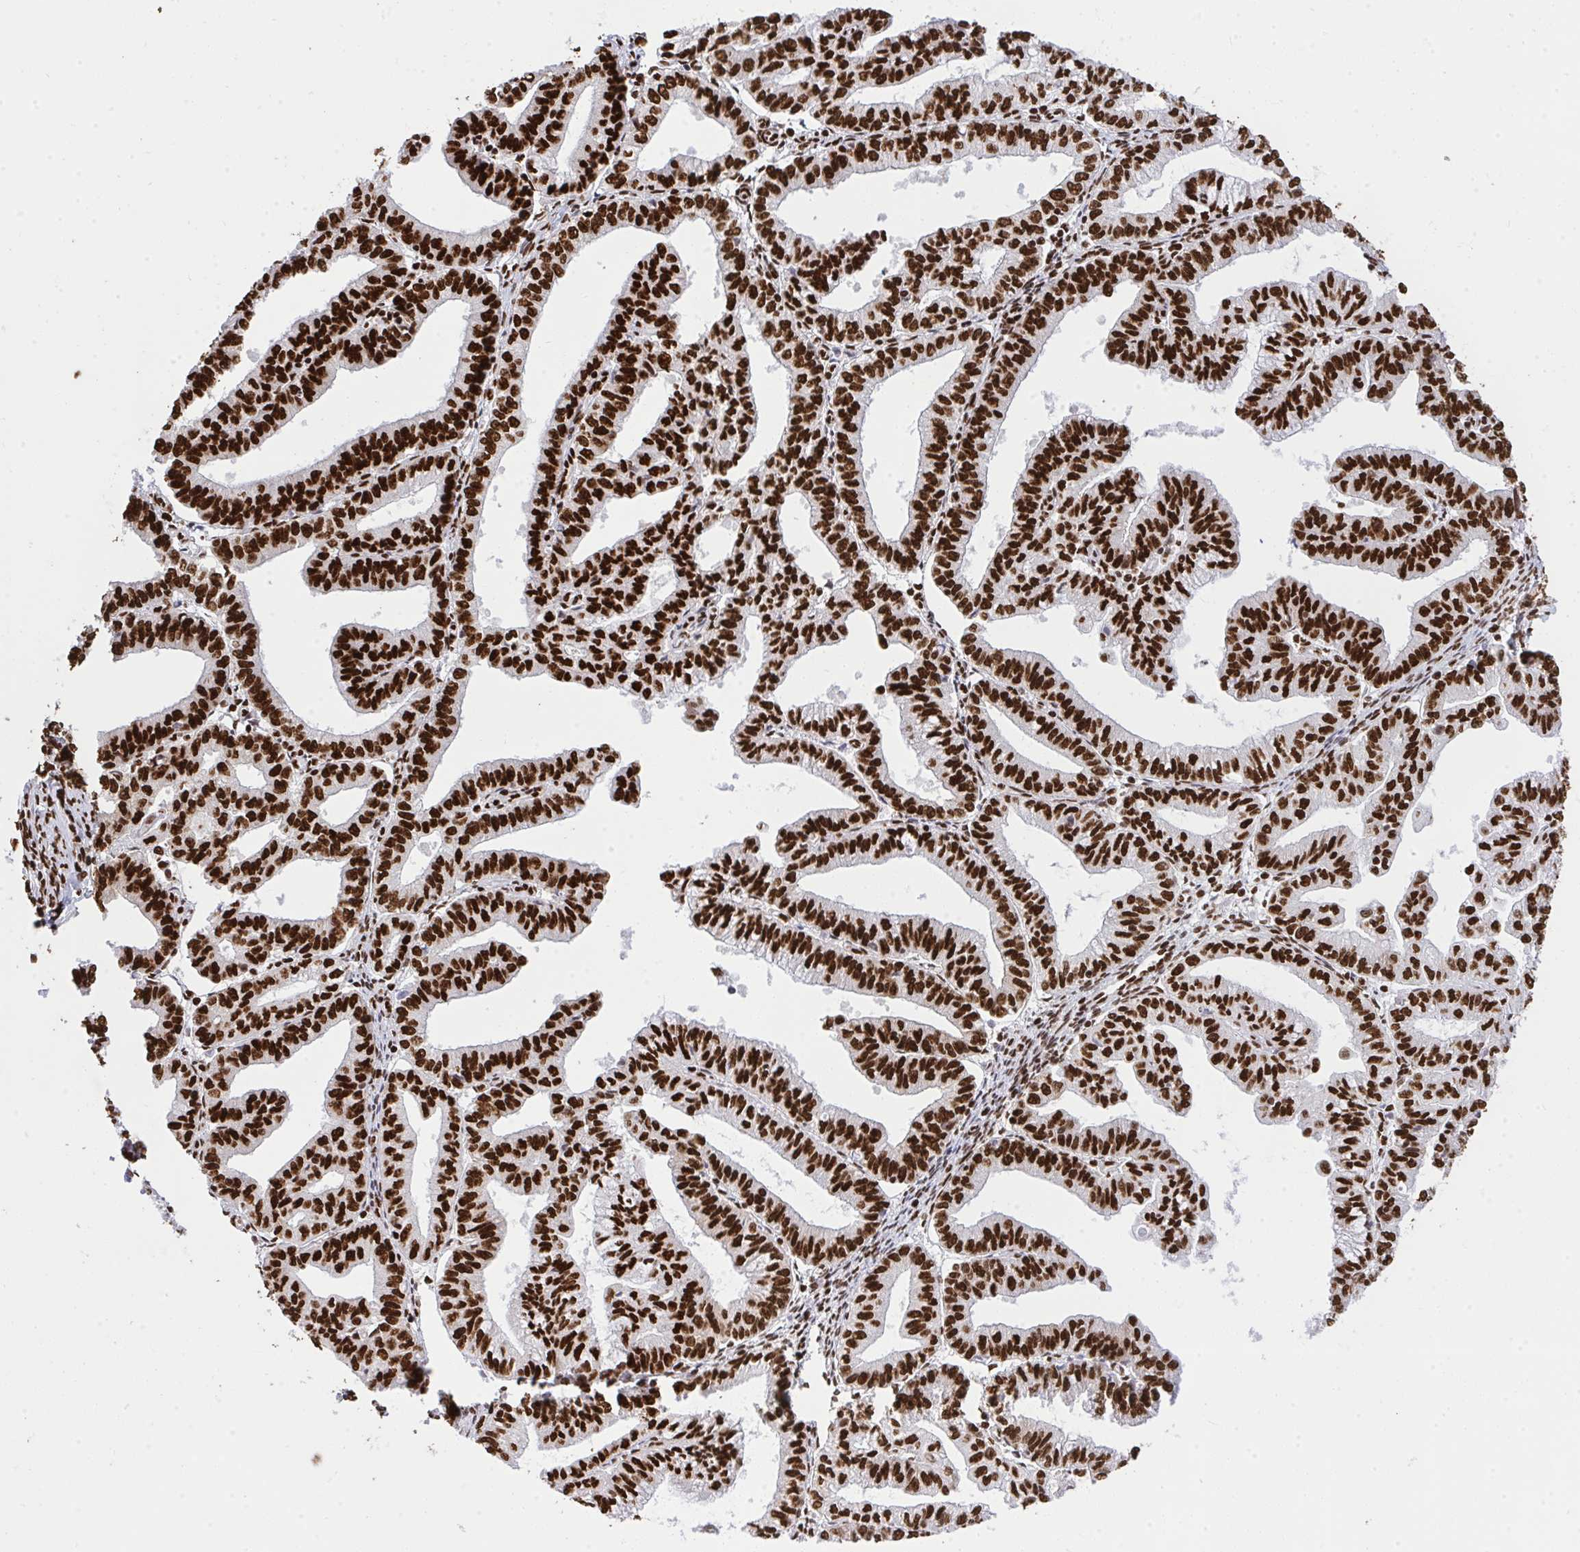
{"staining": {"intensity": "strong", "quantity": ">75%", "location": "nuclear"}, "tissue": "endometrial cancer", "cell_type": "Tumor cells", "image_type": "cancer", "snomed": [{"axis": "morphology", "description": "Adenocarcinoma, NOS"}, {"axis": "topography", "description": "Endometrium"}], "caption": "Tumor cells display high levels of strong nuclear expression in about >75% of cells in endometrial adenocarcinoma.", "gene": "HNRNPL", "patient": {"sex": "female", "age": 61}}